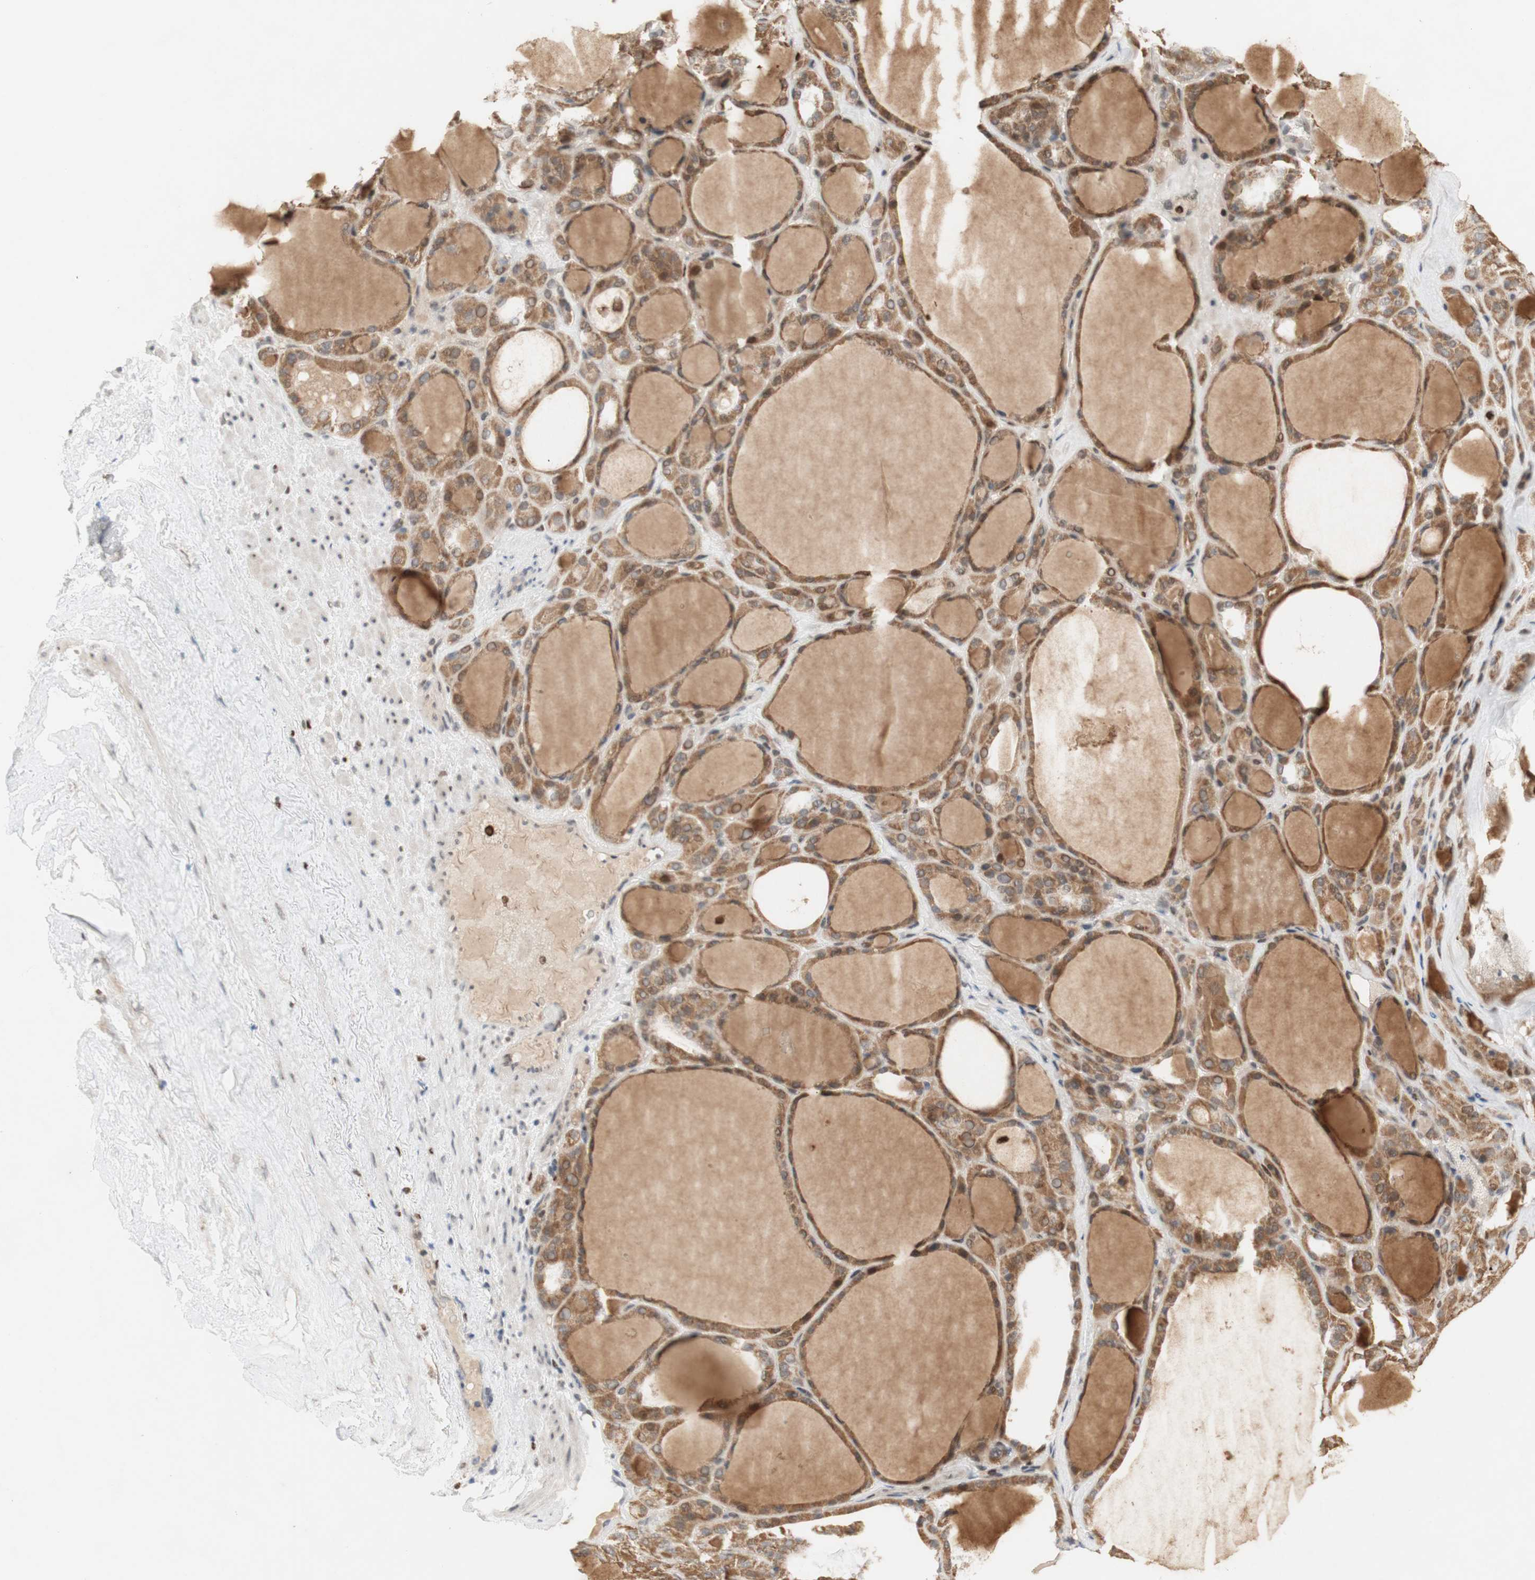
{"staining": {"intensity": "moderate", "quantity": "<25%", "location": "cytoplasmic/membranous"}, "tissue": "thyroid gland", "cell_type": "Glandular cells", "image_type": "normal", "snomed": [{"axis": "morphology", "description": "Normal tissue, NOS"}, {"axis": "morphology", "description": "Carcinoma, NOS"}, {"axis": "topography", "description": "Thyroid gland"}], "caption": "Immunohistochemical staining of benign human thyroid gland displays low levels of moderate cytoplasmic/membranous expression in approximately <25% of glandular cells.", "gene": "DNMT3A", "patient": {"sex": "female", "age": 86}}